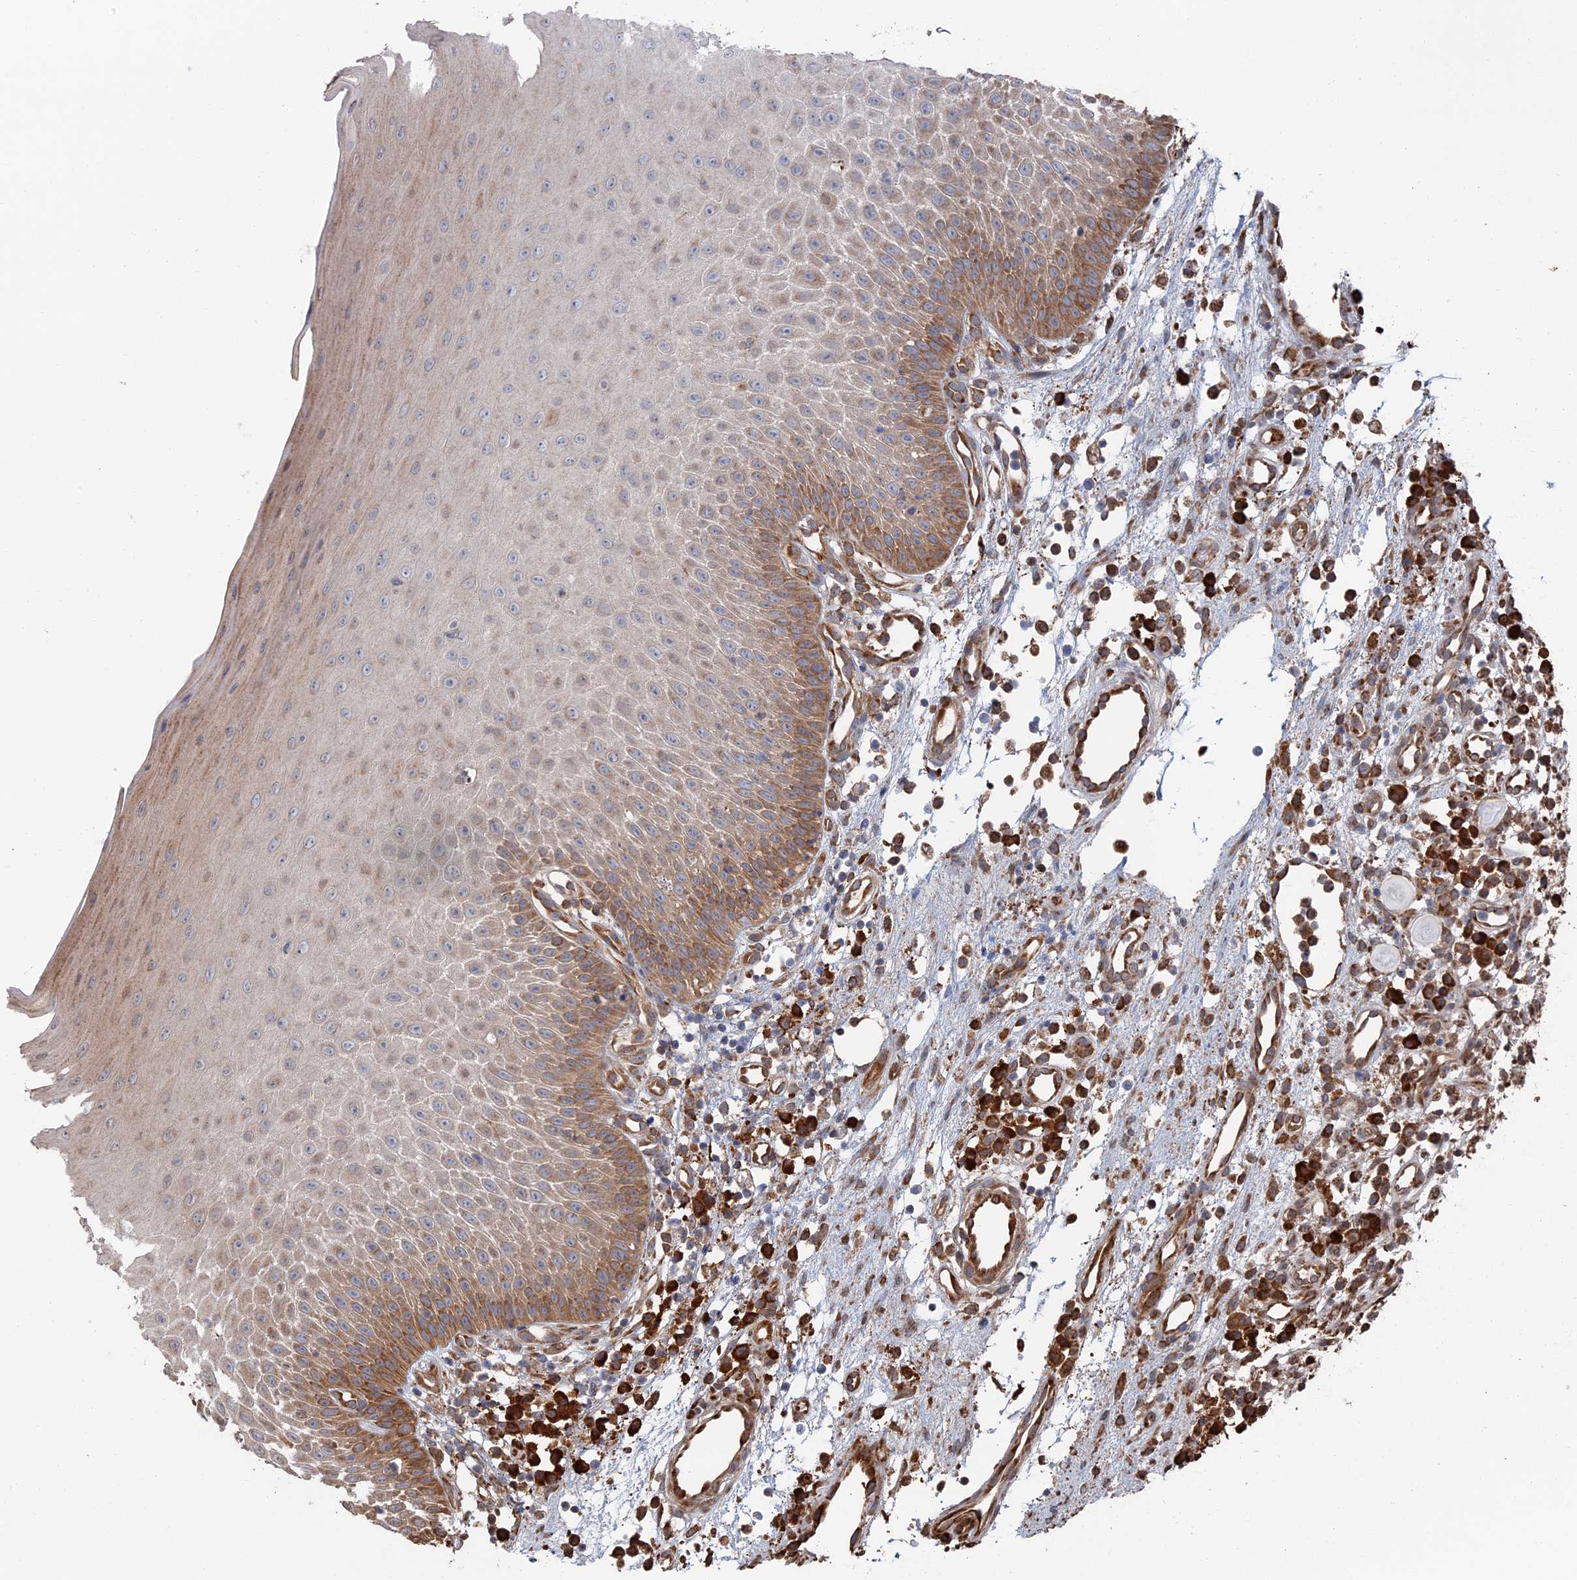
{"staining": {"intensity": "moderate", "quantity": "25%-75%", "location": "cytoplasmic/membranous"}, "tissue": "oral mucosa", "cell_type": "Squamous epithelial cells", "image_type": "normal", "snomed": [{"axis": "morphology", "description": "Normal tissue, NOS"}, {"axis": "topography", "description": "Oral tissue"}], "caption": "Oral mucosa stained with a brown dye demonstrates moderate cytoplasmic/membranous positive staining in approximately 25%-75% of squamous epithelial cells.", "gene": "BPIFB6", "patient": {"sex": "female", "age": 13}}